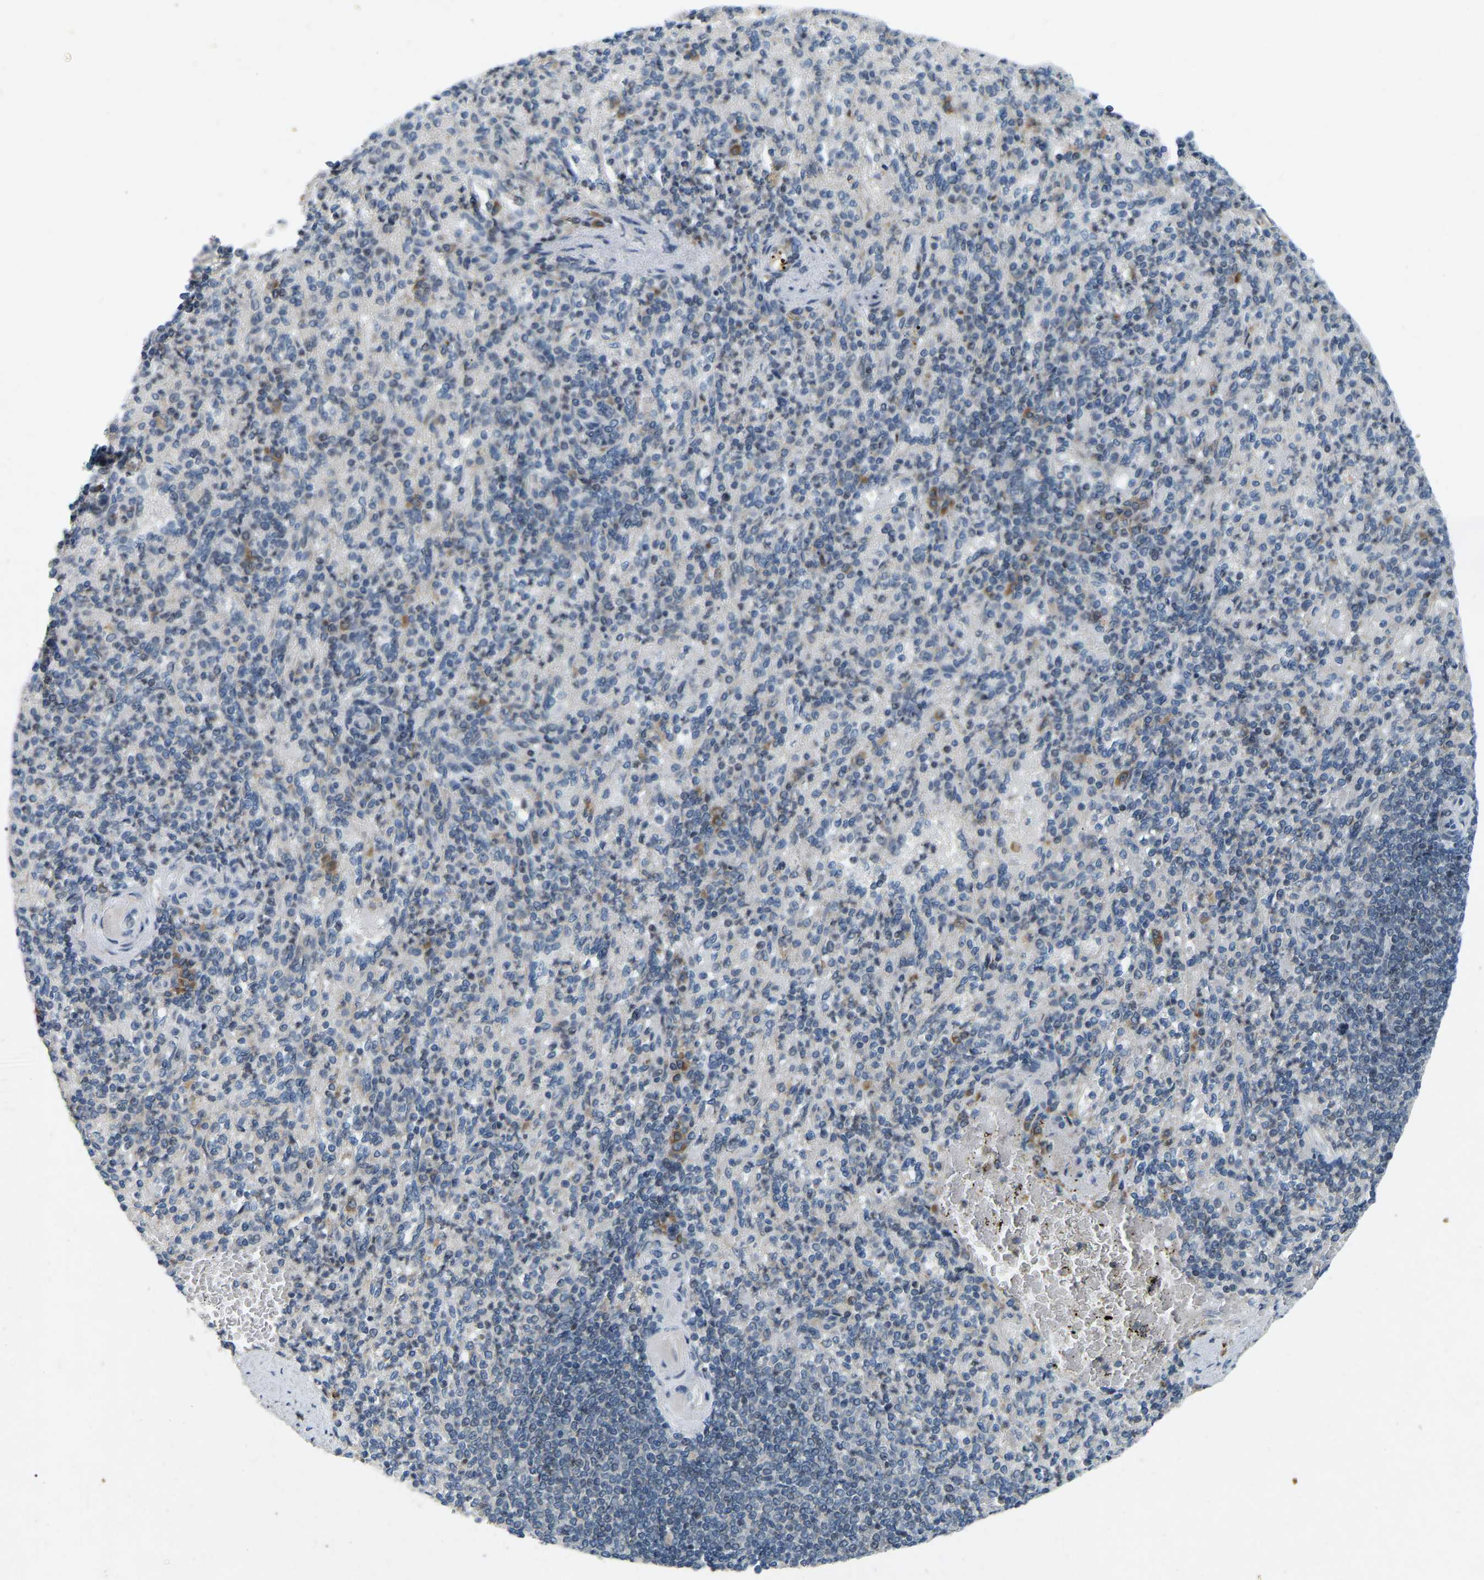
{"staining": {"intensity": "moderate", "quantity": "25%-75%", "location": "nuclear"}, "tissue": "spleen", "cell_type": "Cells in red pulp", "image_type": "normal", "snomed": [{"axis": "morphology", "description": "Normal tissue, NOS"}, {"axis": "topography", "description": "Spleen"}], "caption": "Immunohistochemistry (DAB) staining of normal spleen exhibits moderate nuclear protein positivity in approximately 25%-75% of cells in red pulp.", "gene": "ENSG00000283765", "patient": {"sex": "female", "age": 74}}